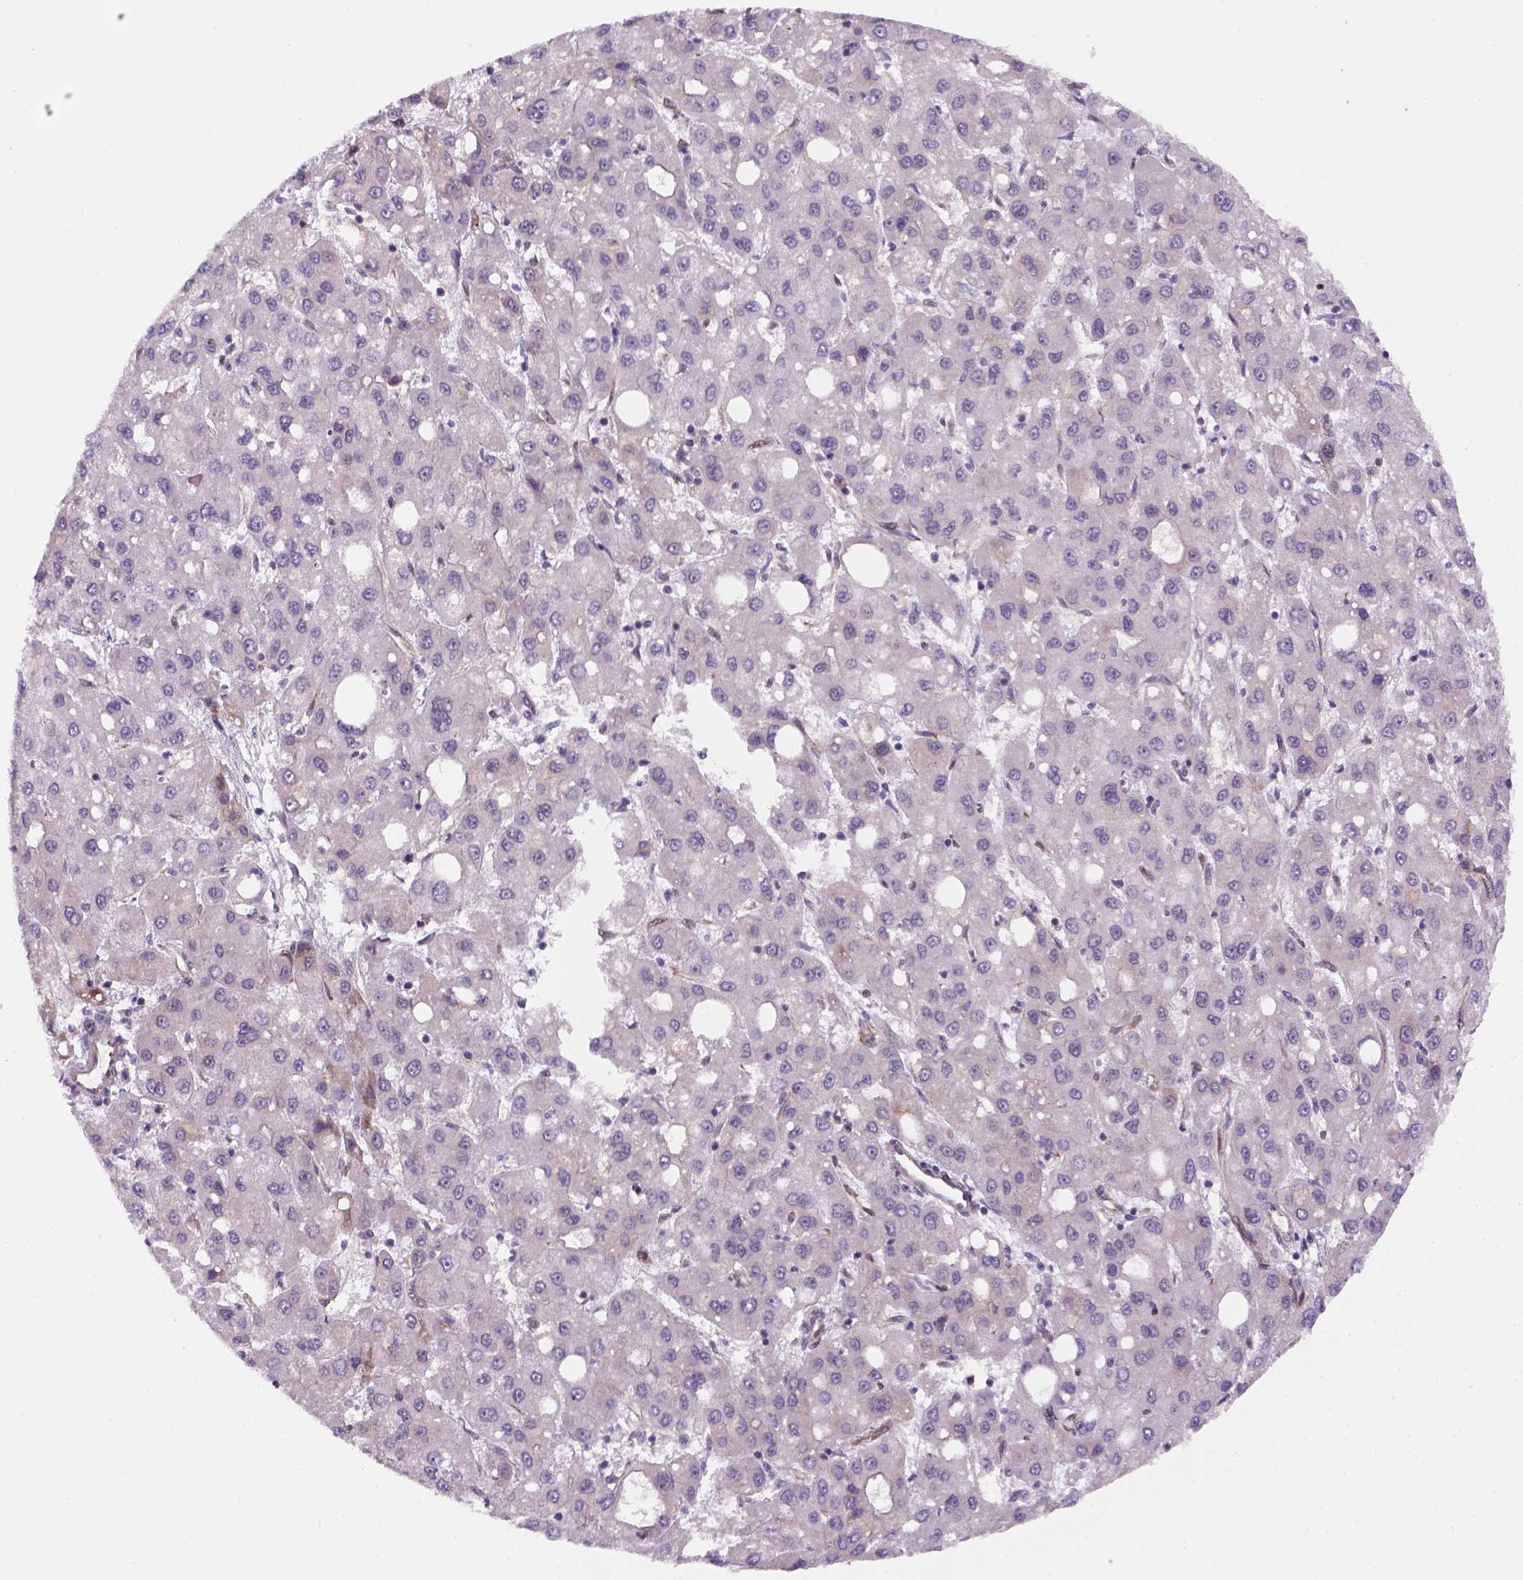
{"staining": {"intensity": "negative", "quantity": "none", "location": "none"}, "tissue": "liver cancer", "cell_type": "Tumor cells", "image_type": "cancer", "snomed": [{"axis": "morphology", "description": "Carcinoma, Hepatocellular, NOS"}, {"axis": "topography", "description": "Liver"}], "caption": "IHC histopathology image of neoplastic tissue: human hepatocellular carcinoma (liver) stained with DAB (3,3'-diaminobenzidine) shows no significant protein staining in tumor cells. Nuclei are stained in blue.", "gene": "VSTM5", "patient": {"sex": "male", "age": 73}}